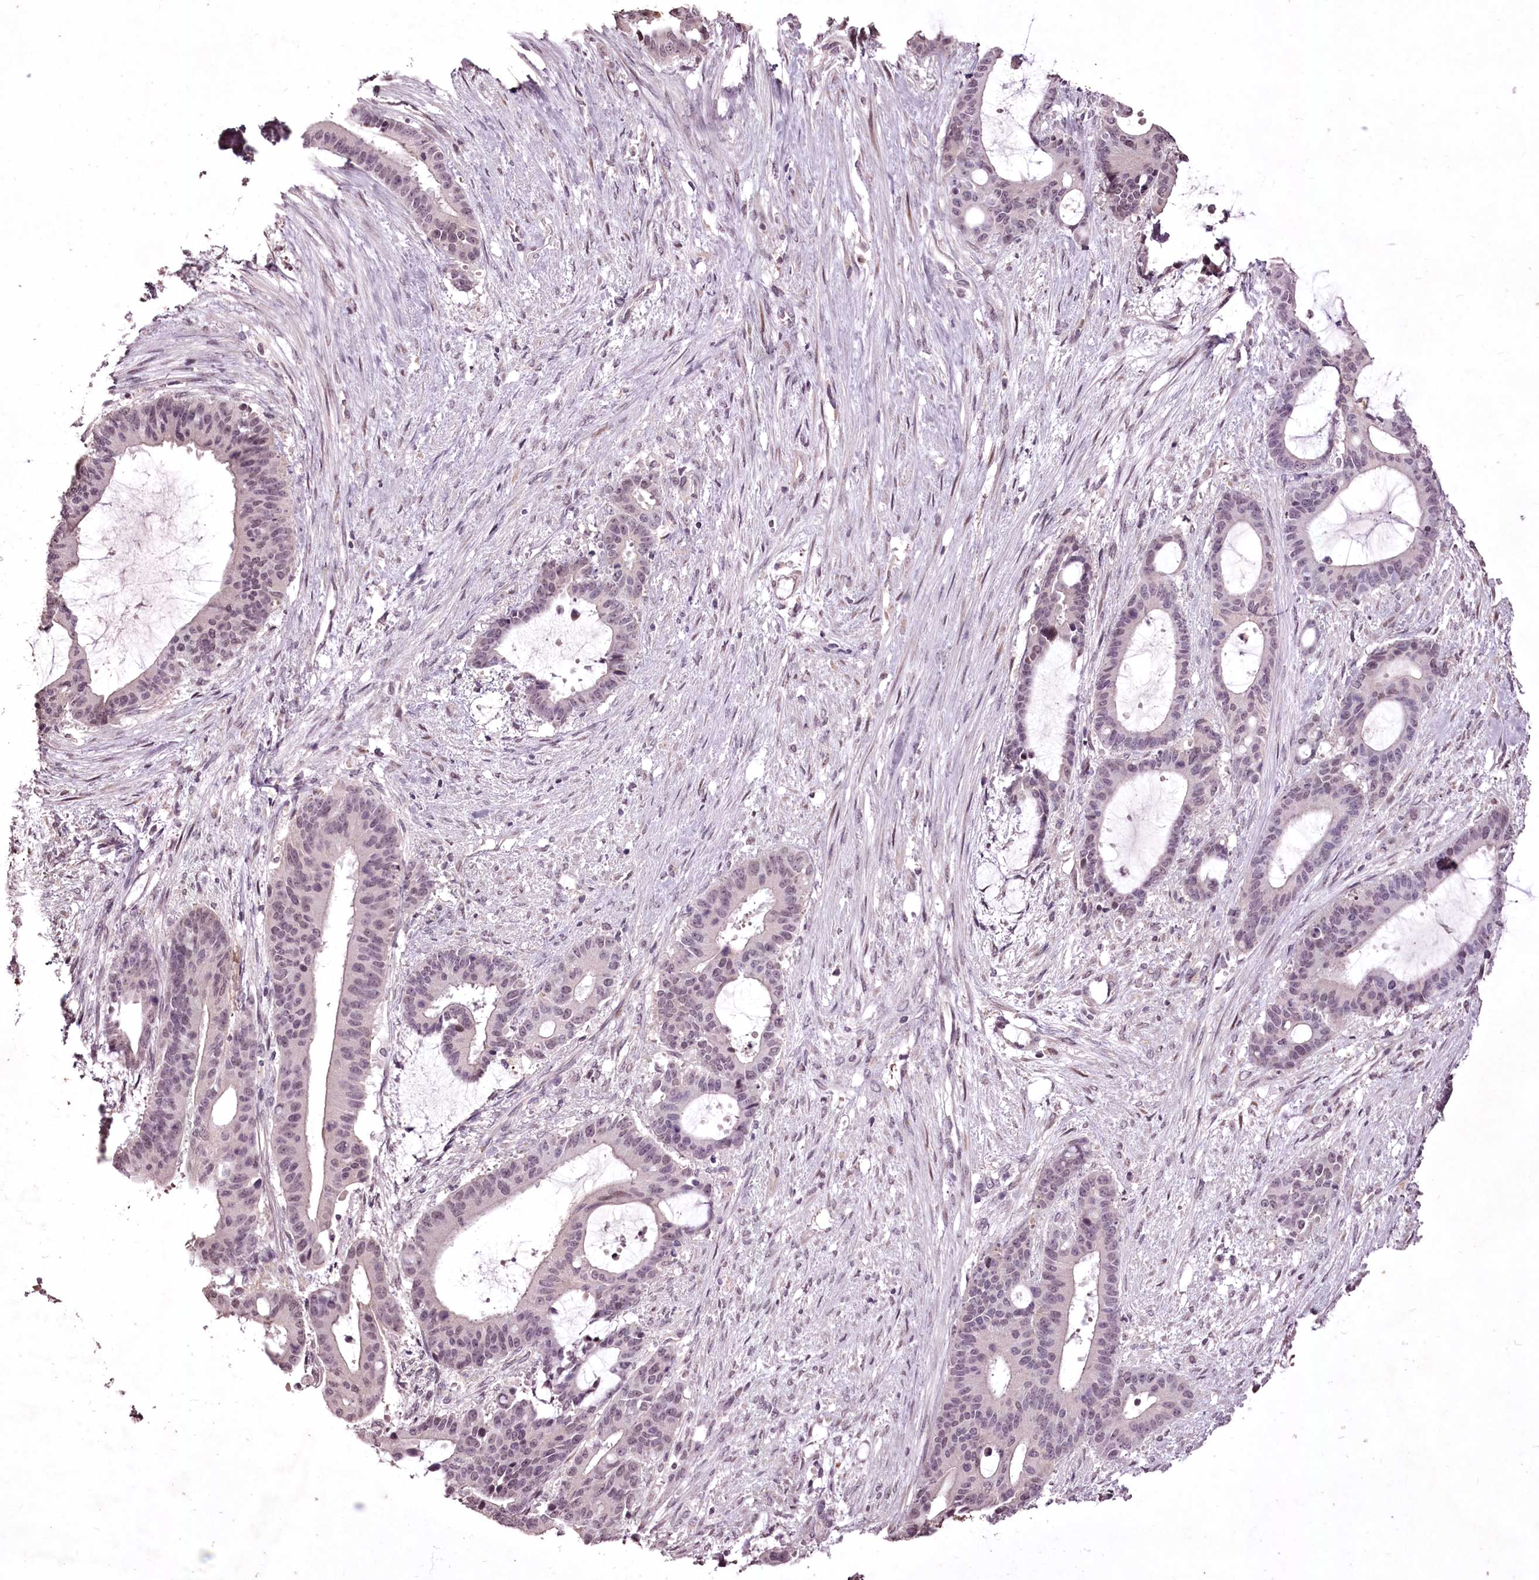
{"staining": {"intensity": "weak", "quantity": "25%-75%", "location": "nuclear"}, "tissue": "liver cancer", "cell_type": "Tumor cells", "image_type": "cancer", "snomed": [{"axis": "morphology", "description": "Normal tissue, NOS"}, {"axis": "morphology", "description": "Cholangiocarcinoma"}, {"axis": "topography", "description": "Liver"}, {"axis": "topography", "description": "Peripheral nerve tissue"}], "caption": "Immunohistochemistry micrograph of neoplastic tissue: liver cancer (cholangiocarcinoma) stained using immunohistochemistry exhibits low levels of weak protein expression localized specifically in the nuclear of tumor cells, appearing as a nuclear brown color.", "gene": "ADRA1D", "patient": {"sex": "female", "age": 73}}